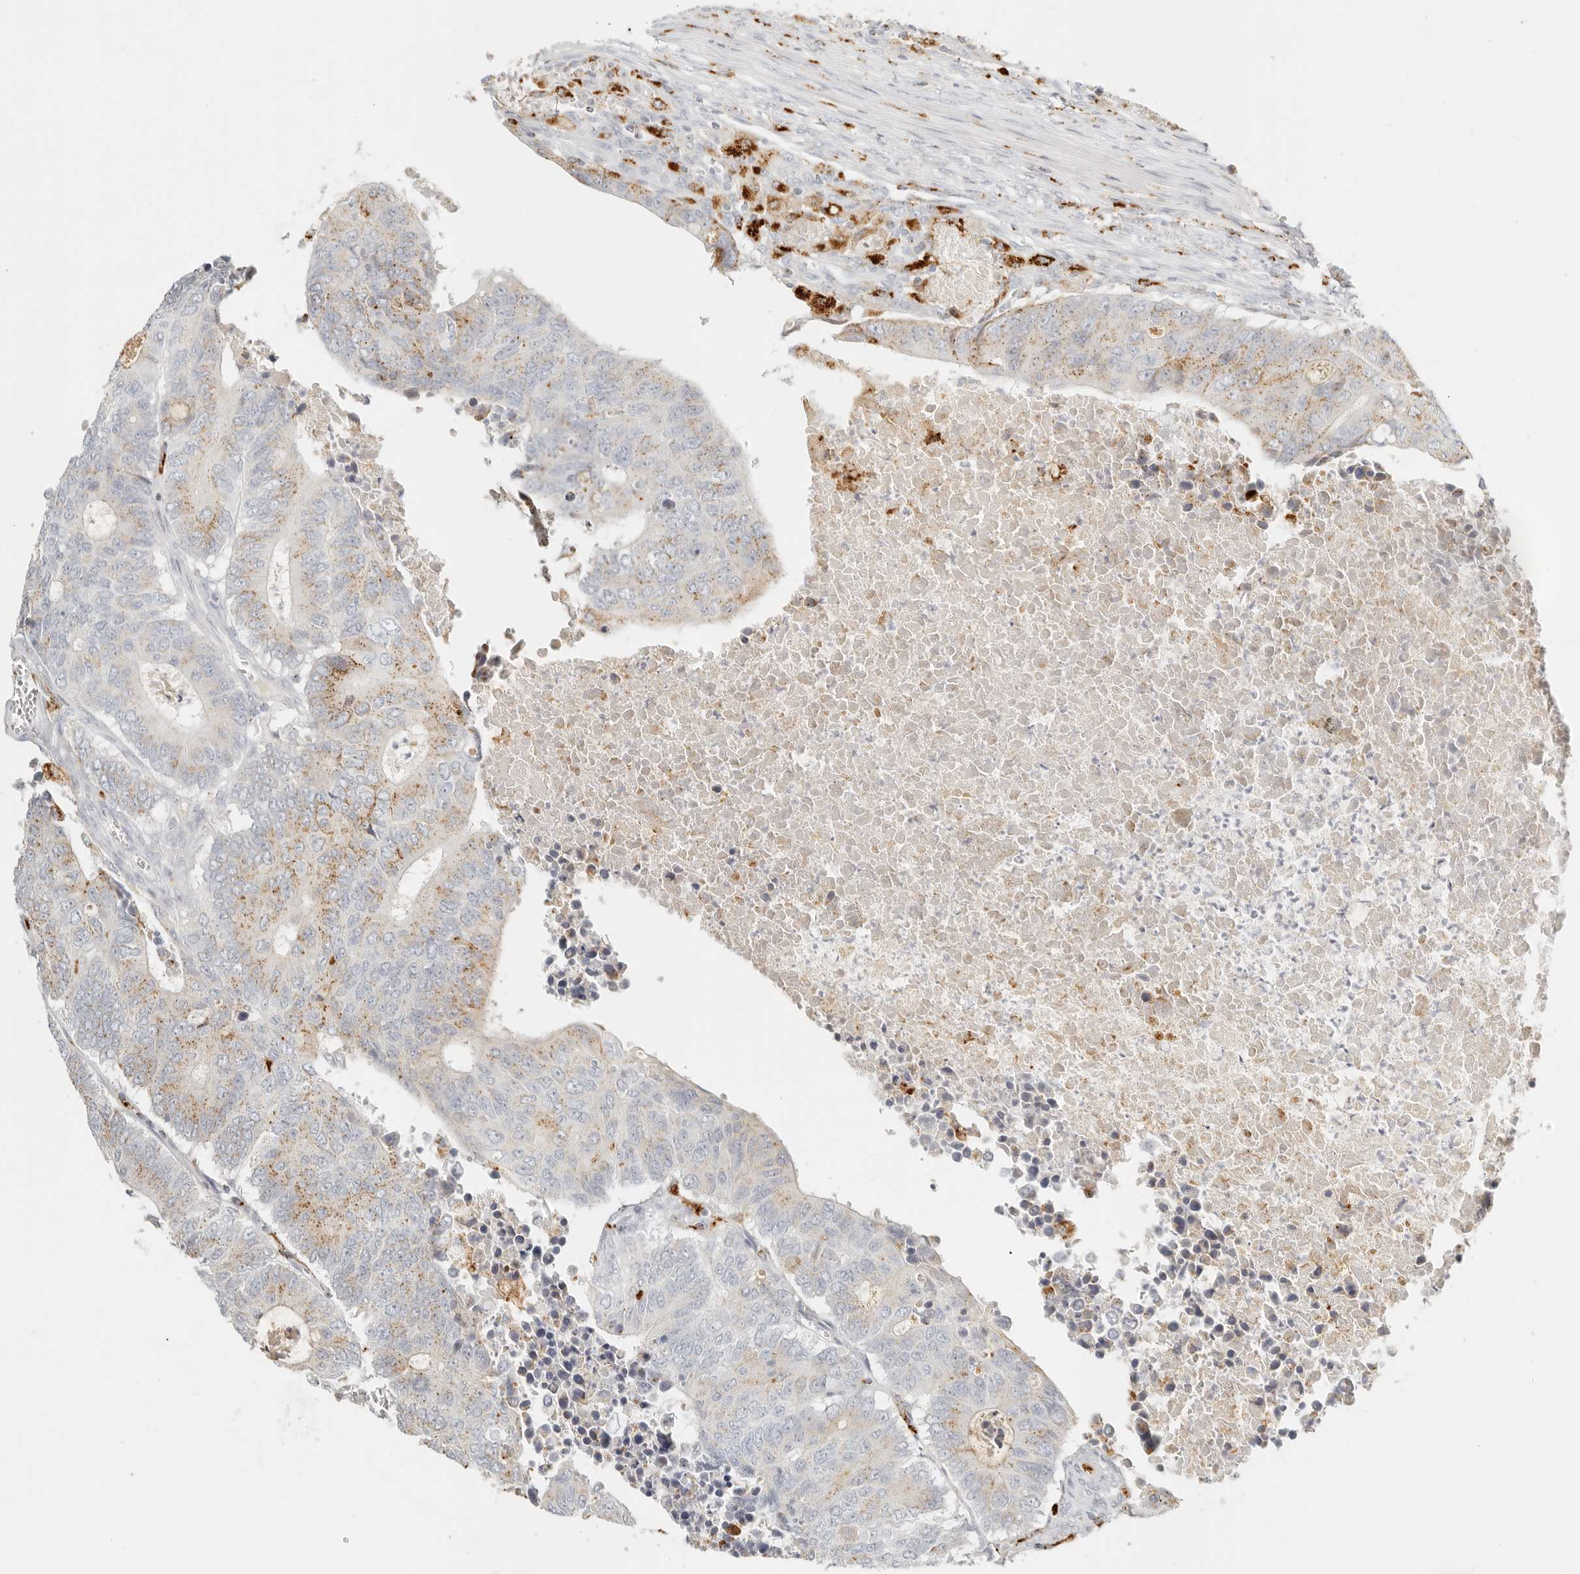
{"staining": {"intensity": "moderate", "quantity": "<25%", "location": "cytoplasmic/membranous"}, "tissue": "colorectal cancer", "cell_type": "Tumor cells", "image_type": "cancer", "snomed": [{"axis": "morphology", "description": "Adenocarcinoma, NOS"}, {"axis": "topography", "description": "Colon"}], "caption": "Human adenocarcinoma (colorectal) stained with a protein marker reveals moderate staining in tumor cells.", "gene": "RNASET2", "patient": {"sex": "male", "age": 87}}